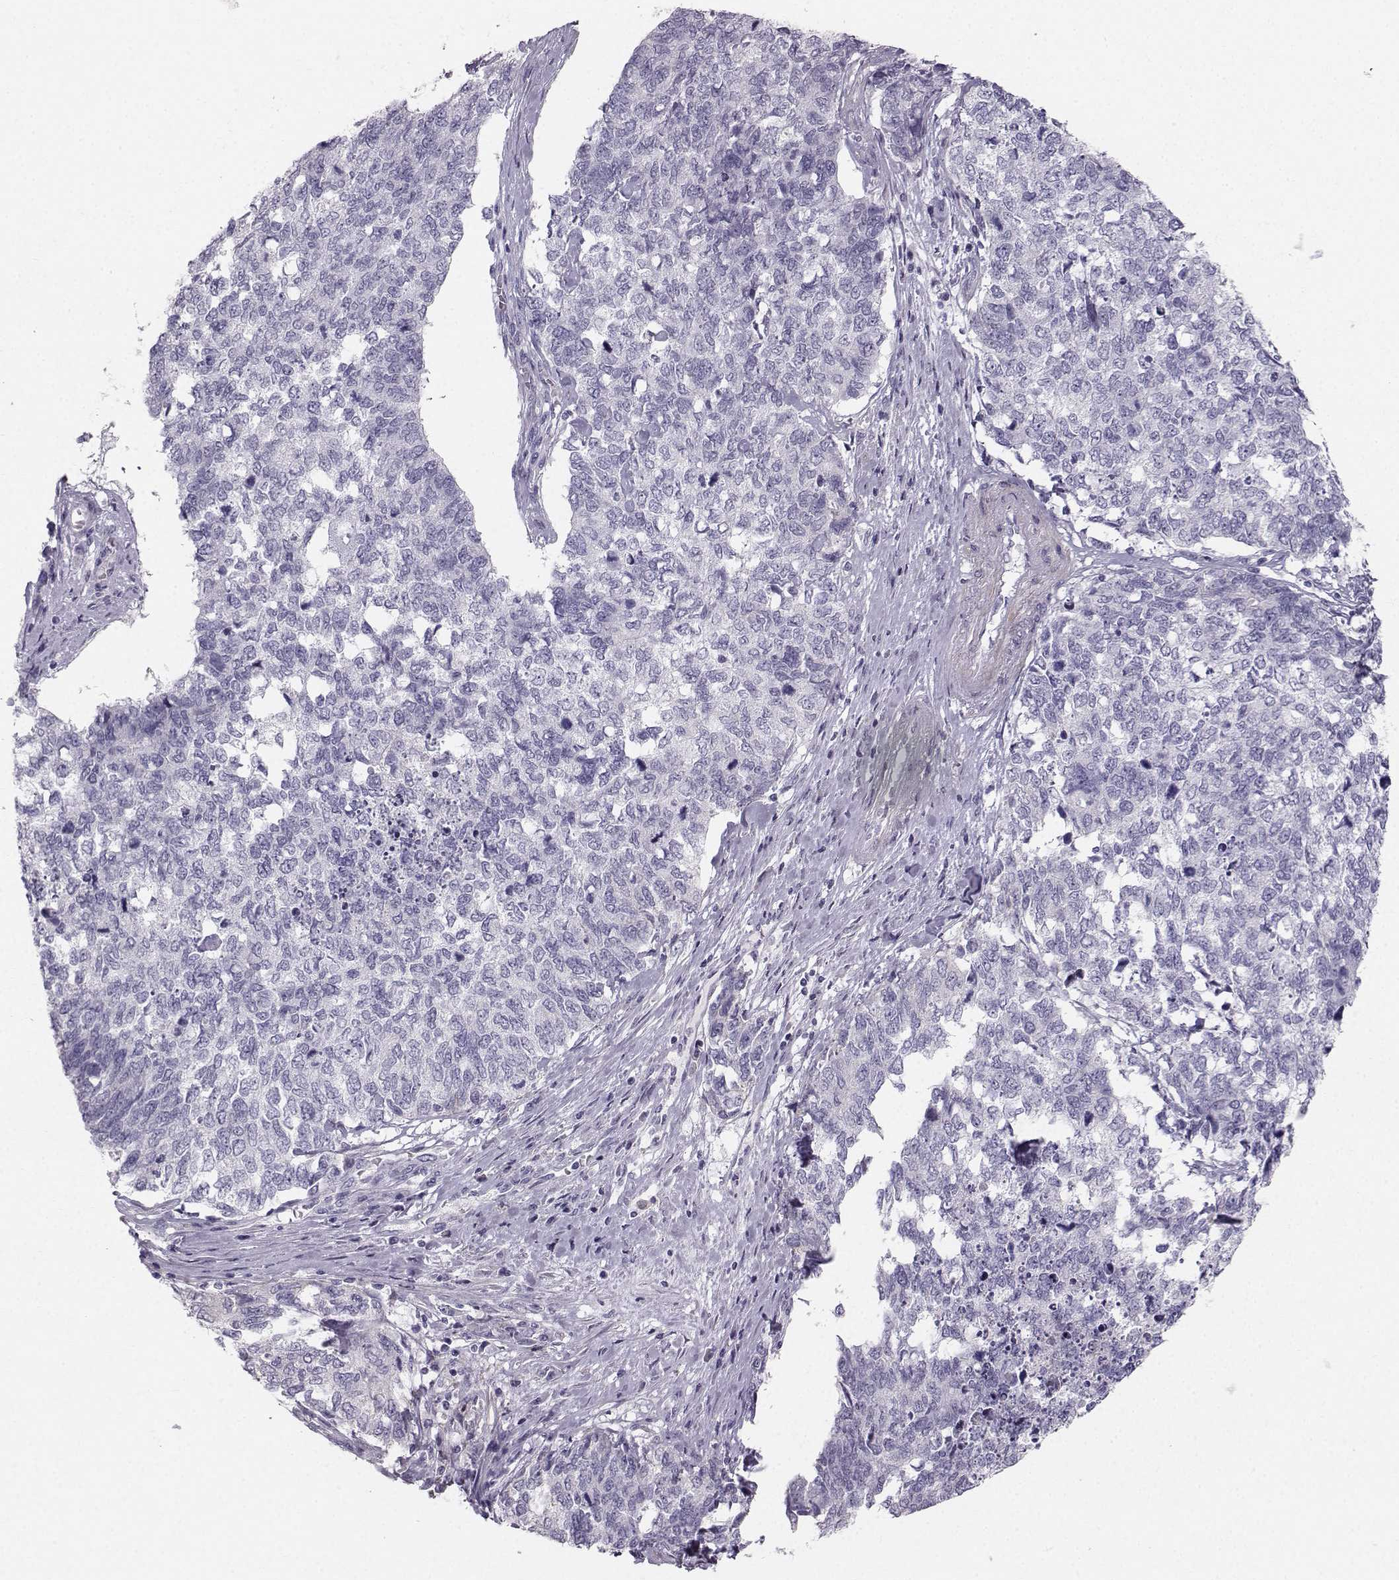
{"staining": {"intensity": "negative", "quantity": "none", "location": "none"}, "tissue": "cervical cancer", "cell_type": "Tumor cells", "image_type": "cancer", "snomed": [{"axis": "morphology", "description": "Squamous cell carcinoma, NOS"}, {"axis": "topography", "description": "Cervix"}], "caption": "A high-resolution image shows immunohistochemistry staining of cervical cancer, which shows no significant staining in tumor cells. (DAB (3,3'-diaminobenzidine) immunohistochemistry (IHC) with hematoxylin counter stain).", "gene": "CASR", "patient": {"sex": "female", "age": 63}}